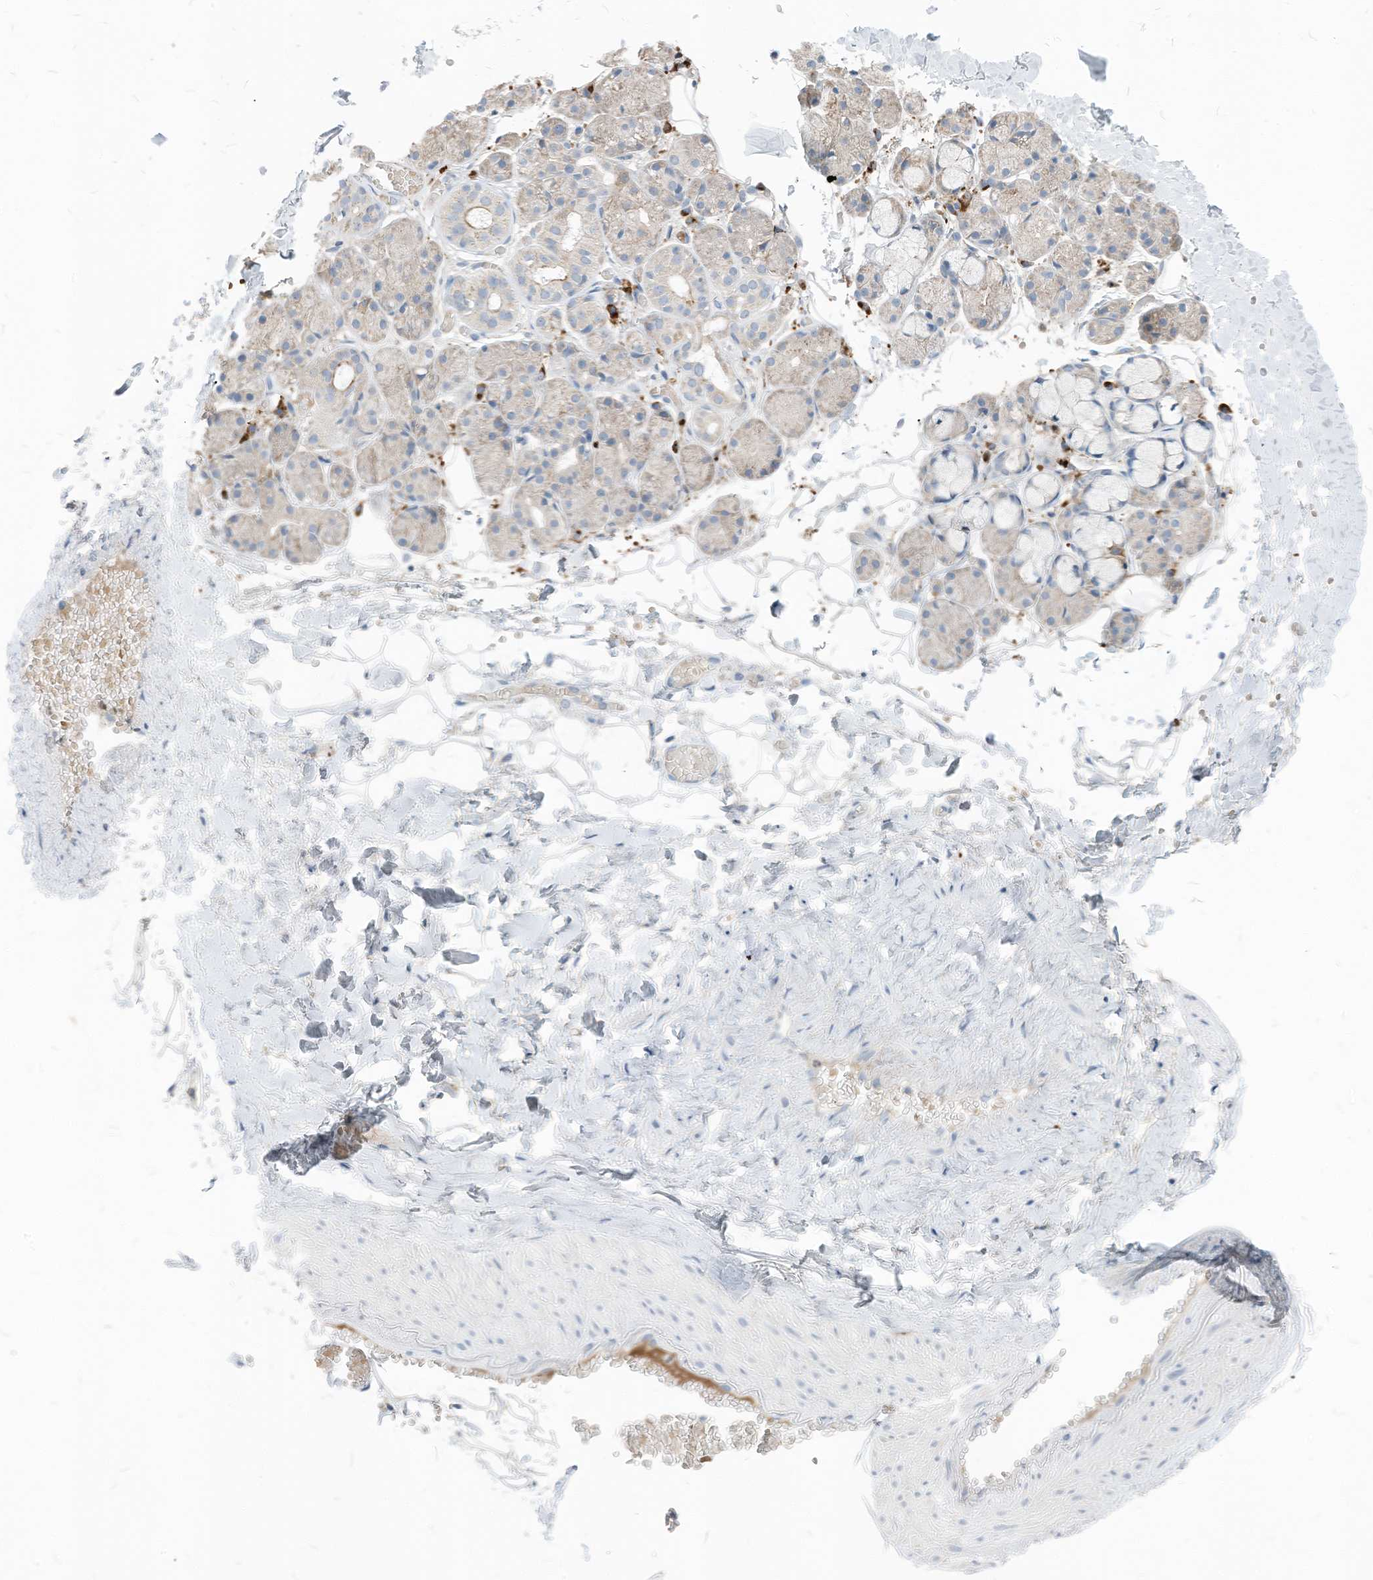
{"staining": {"intensity": "weak", "quantity": "<25%", "location": "cytoplasmic/membranous"}, "tissue": "salivary gland", "cell_type": "Glandular cells", "image_type": "normal", "snomed": [{"axis": "morphology", "description": "Normal tissue, NOS"}, {"axis": "topography", "description": "Salivary gland"}], "caption": "This micrograph is of unremarkable salivary gland stained with immunohistochemistry (IHC) to label a protein in brown with the nuclei are counter-stained blue. There is no staining in glandular cells. The staining is performed using DAB (3,3'-diaminobenzidine) brown chromogen with nuclei counter-stained in using hematoxylin.", "gene": "CHMP2B", "patient": {"sex": "male", "age": 63}}